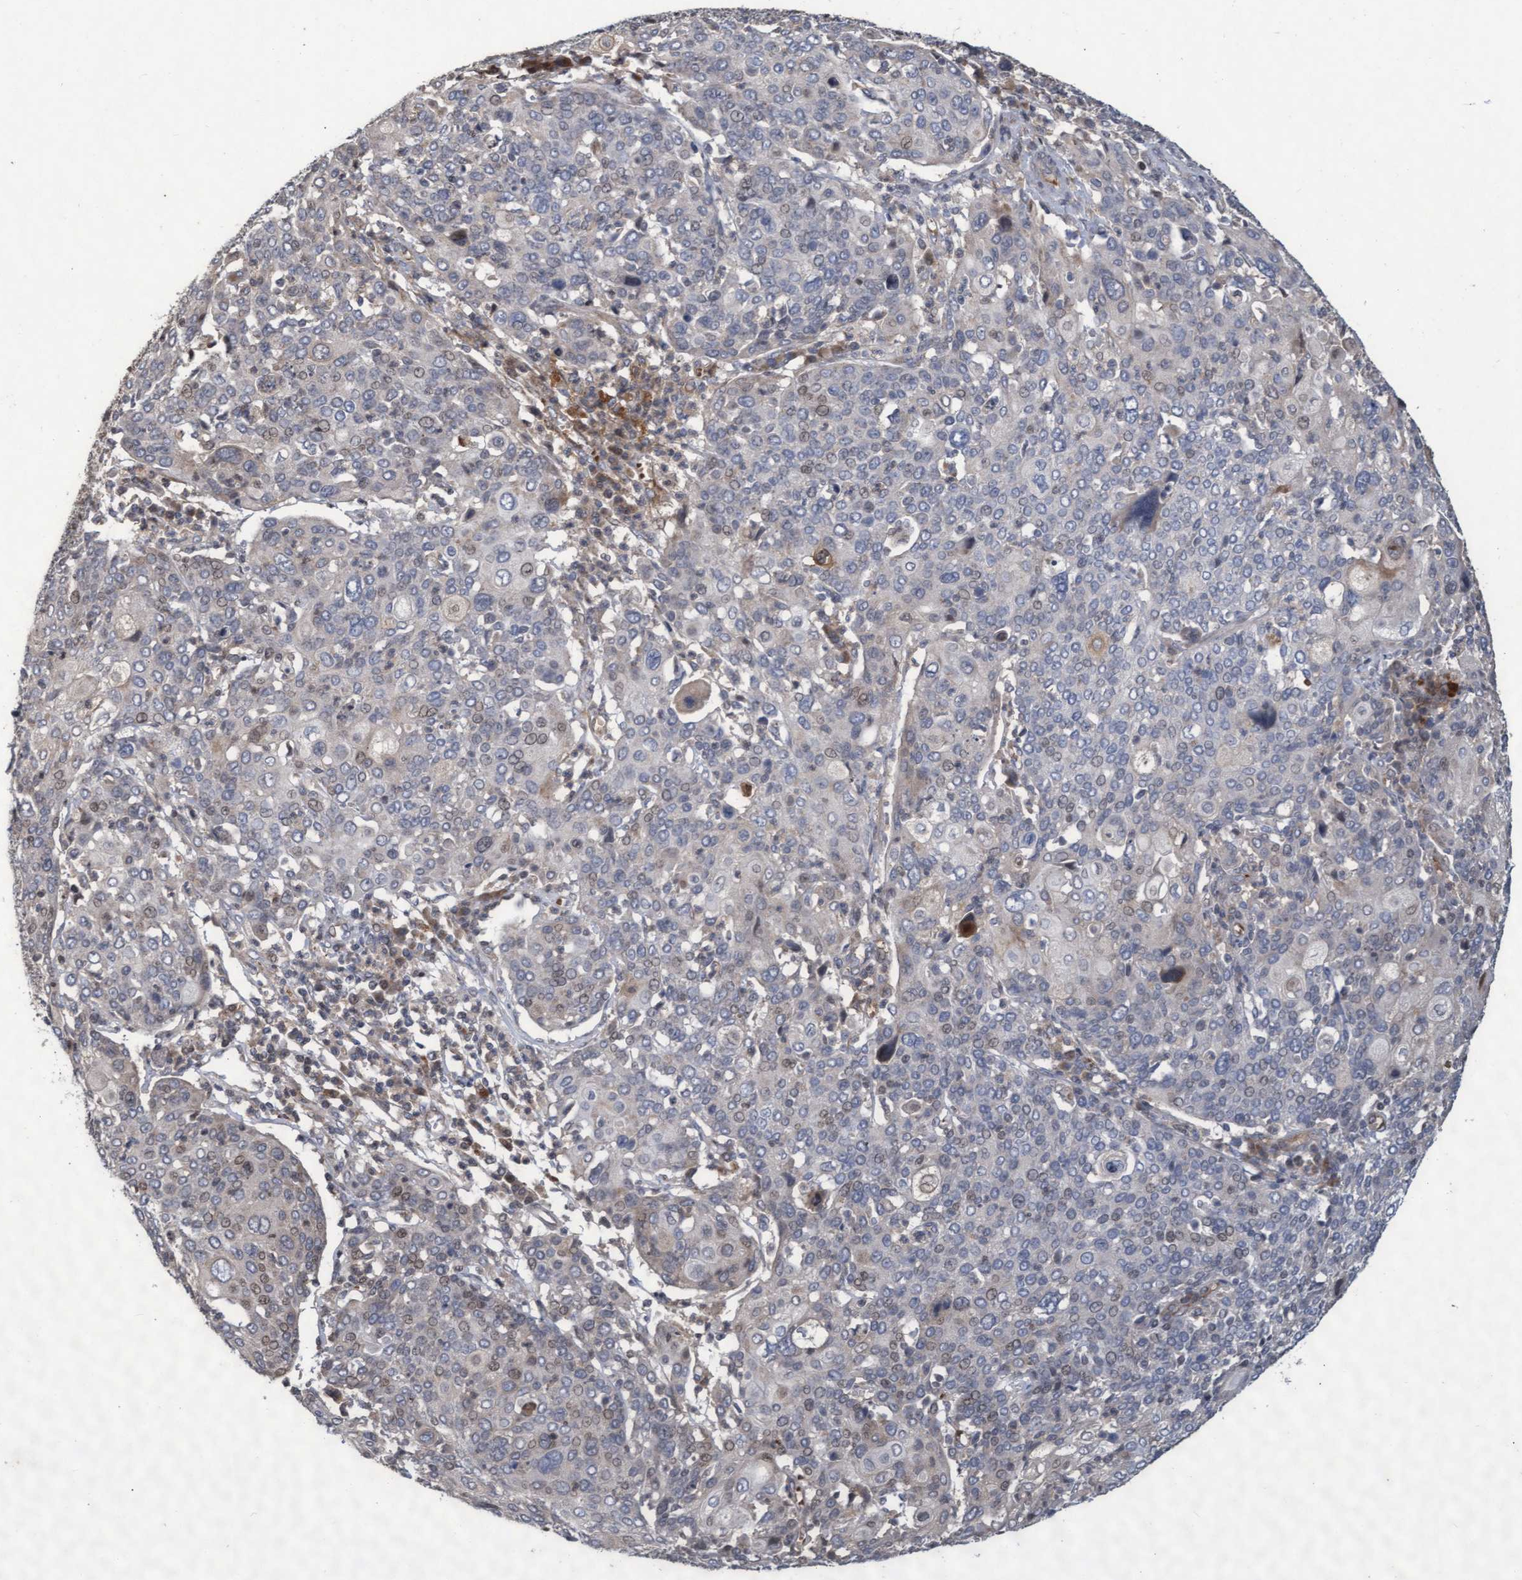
{"staining": {"intensity": "negative", "quantity": "none", "location": "none"}, "tissue": "cervical cancer", "cell_type": "Tumor cells", "image_type": "cancer", "snomed": [{"axis": "morphology", "description": "Squamous cell carcinoma, NOS"}, {"axis": "topography", "description": "Cervix"}], "caption": "Protein analysis of cervical squamous cell carcinoma exhibits no significant positivity in tumor cells.", "gene": "KCNC2", "patient": {"sex": "female", "age": 40}}